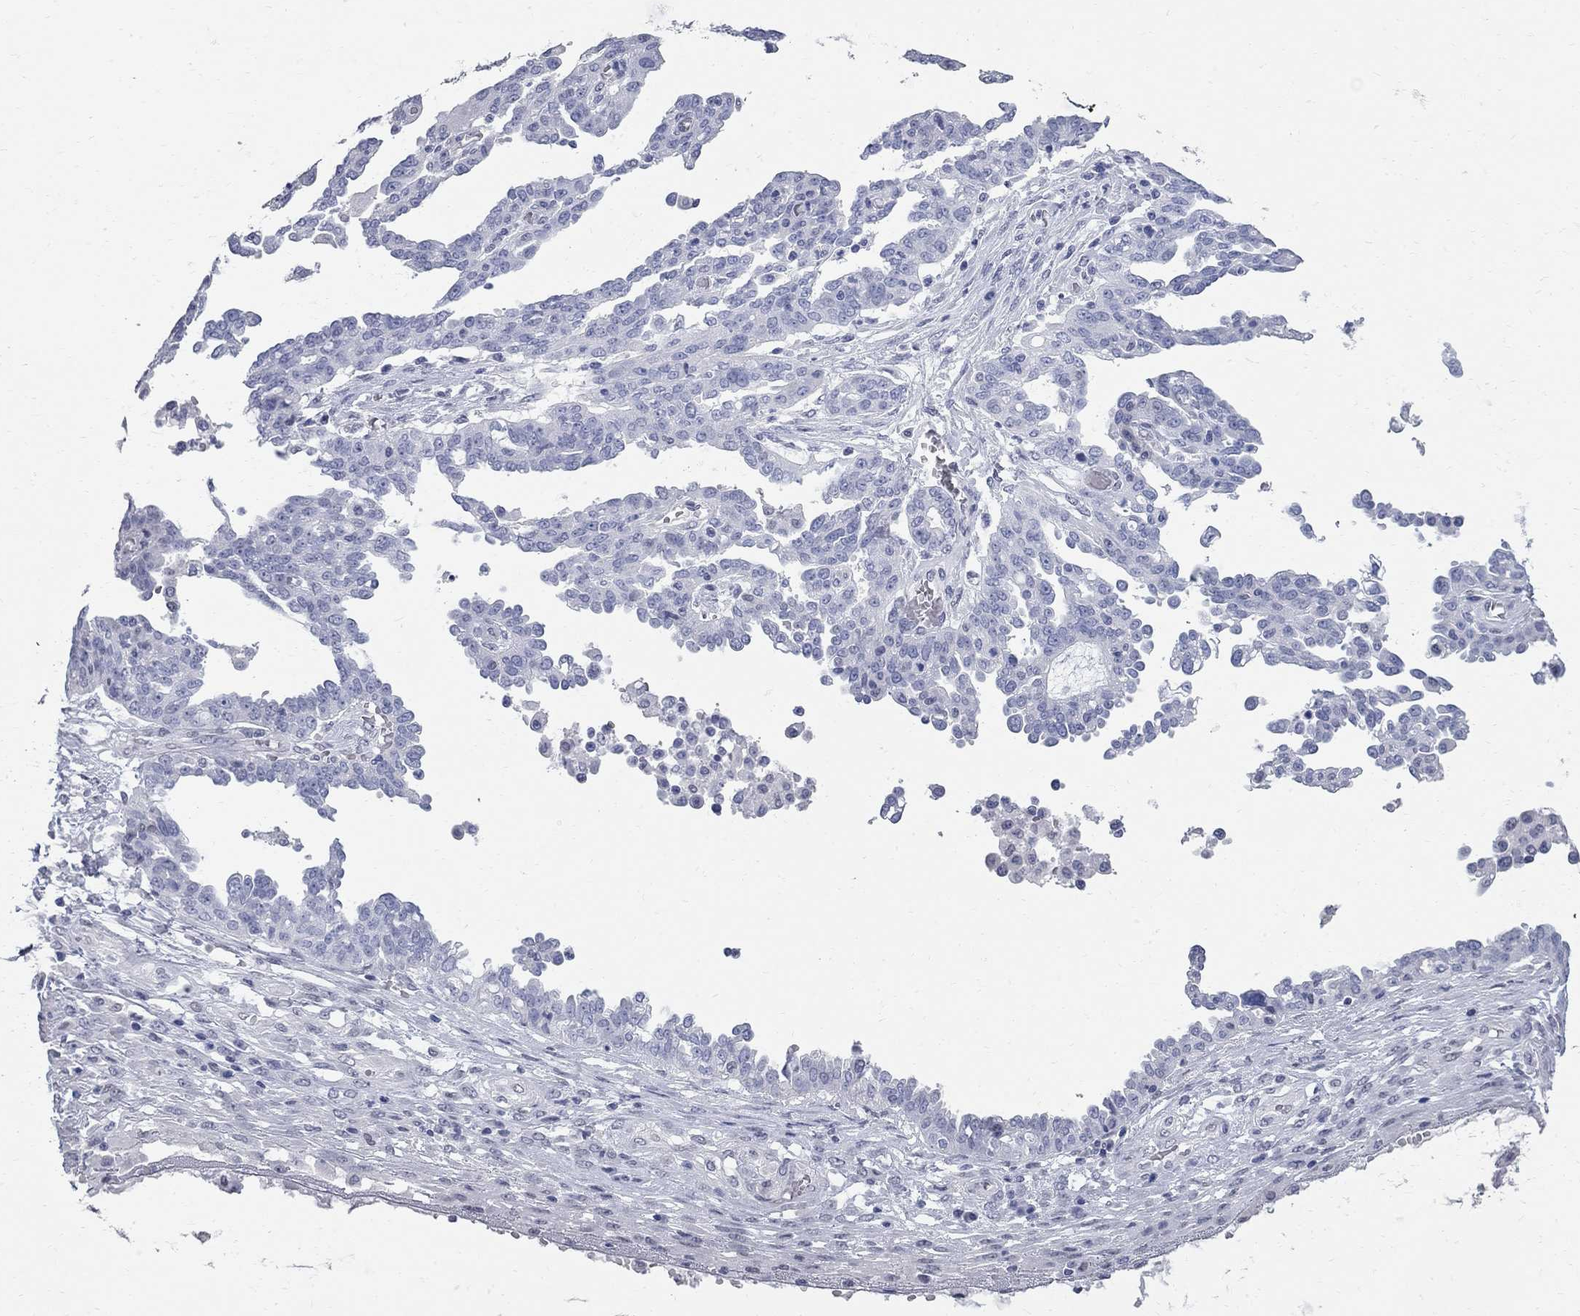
{"staining": {"intensity": "negative", "quantity": "none", "location": "none"}, "tissue": "ovarian cancer", "cell_type": "Tumor cells", "image_type": "cancer", "snomed": [{"axis": "morphology", "description": "Cystadenocarcinoma, serous, NOS"}, {"axis": "topography", "description": "Ovary"}], "caption": "The image reveals no significant positivity in tumor cells of ovarian cancer (serous cystadenocarcinoma).", "gene": "BPIFB1", "patient": {"sex": "female", "age": 67}}